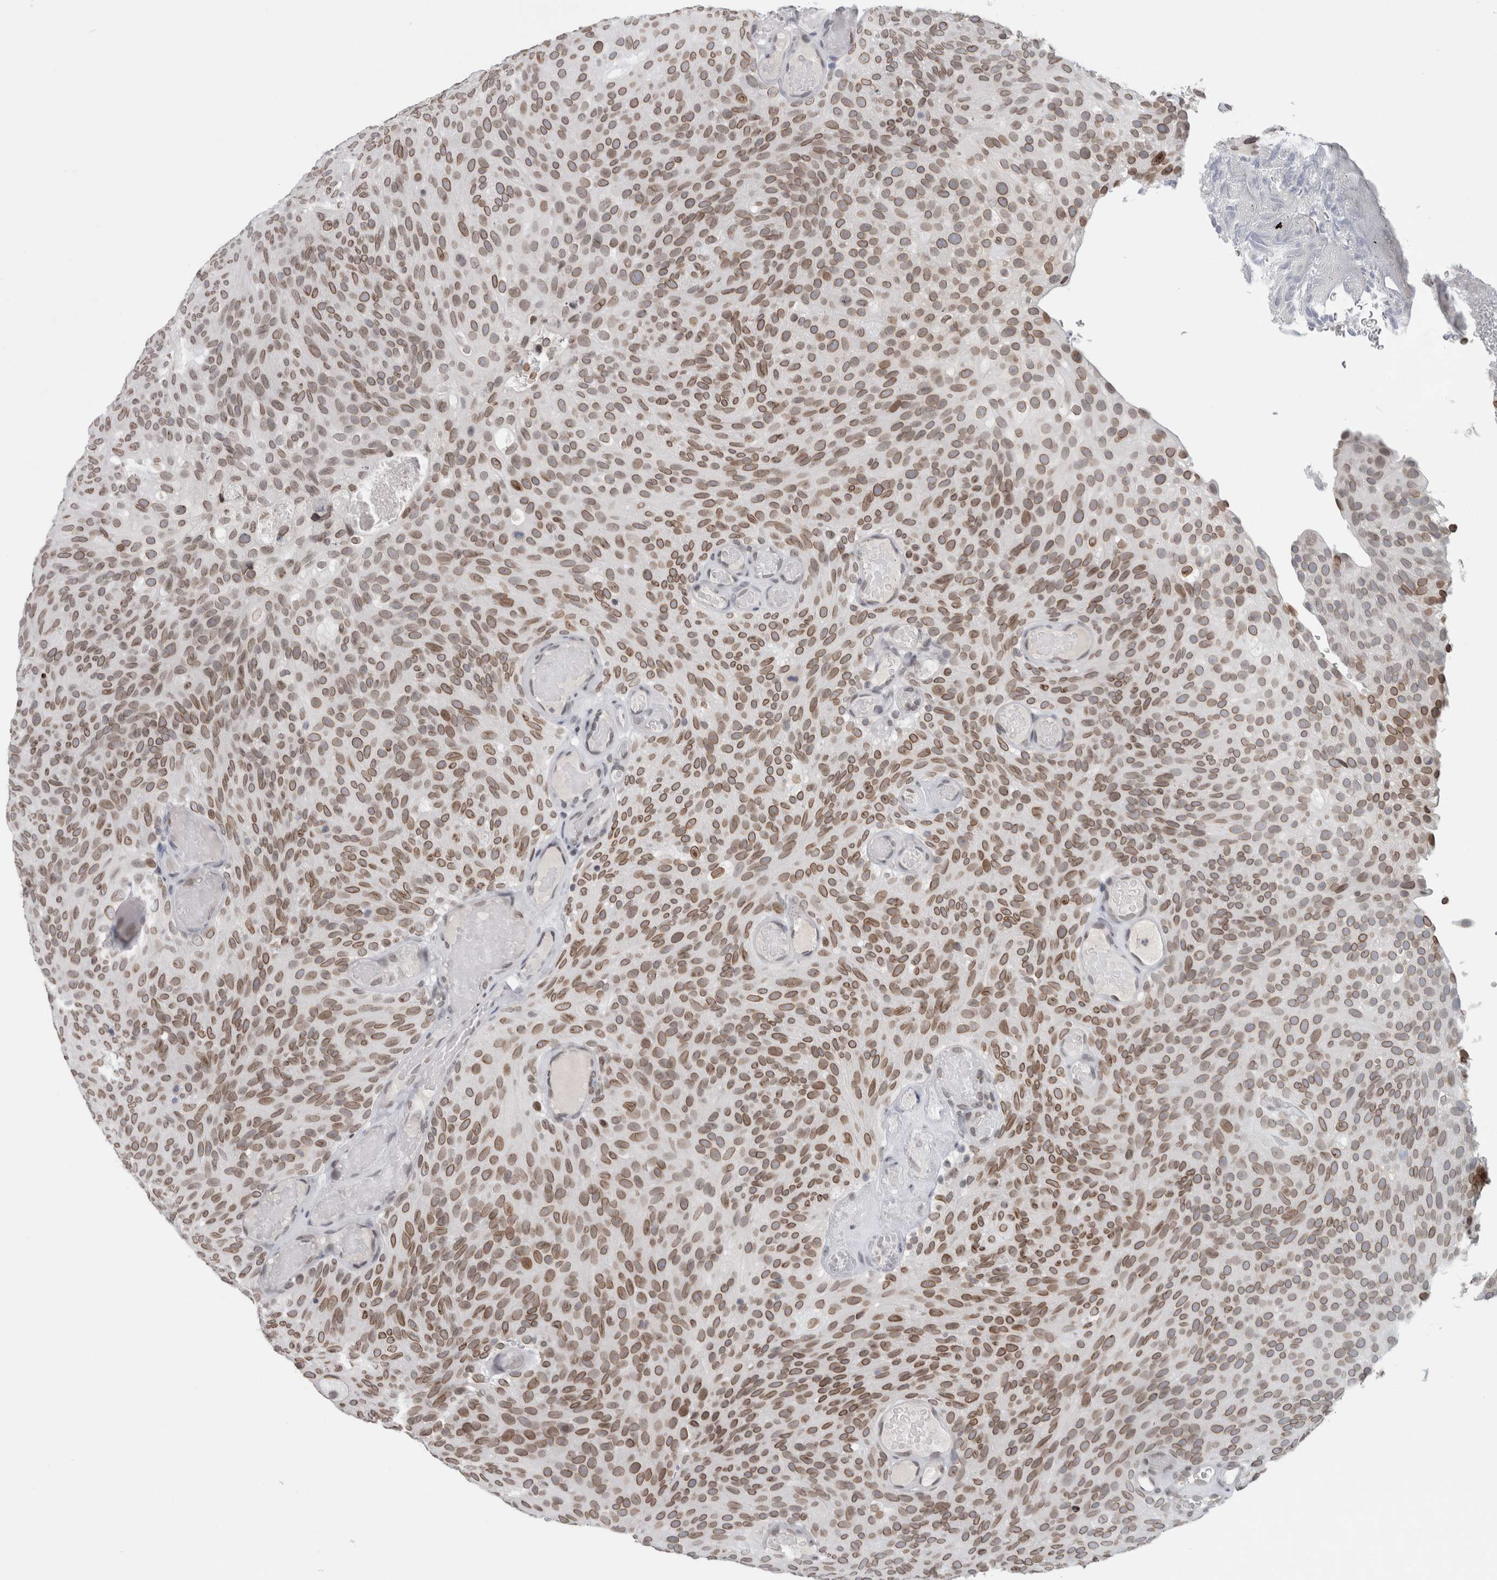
{"staining": {"intensity": "moderate", "quantity": ">75%", "location": "cytoplasmic/membranous,nuclear"}, "tissue": "urothelial cancer", "cell_type": "Tumor cells", "image_type": "cancer", "snomed": [{"axis": "morphology", "description": "Urothelial carcinoma, Low grade"}, {"axis": "topography", "description": "Urinary bladder"}], "caption": "This is an image of immunohistochemistry staining of urothelial cancer, which shows moderate expression in the cytoplasmic/membranous and nuclear of tumor cells.", "gene": "ZNF770", "patient": {"sex": "male", "age": 78}}